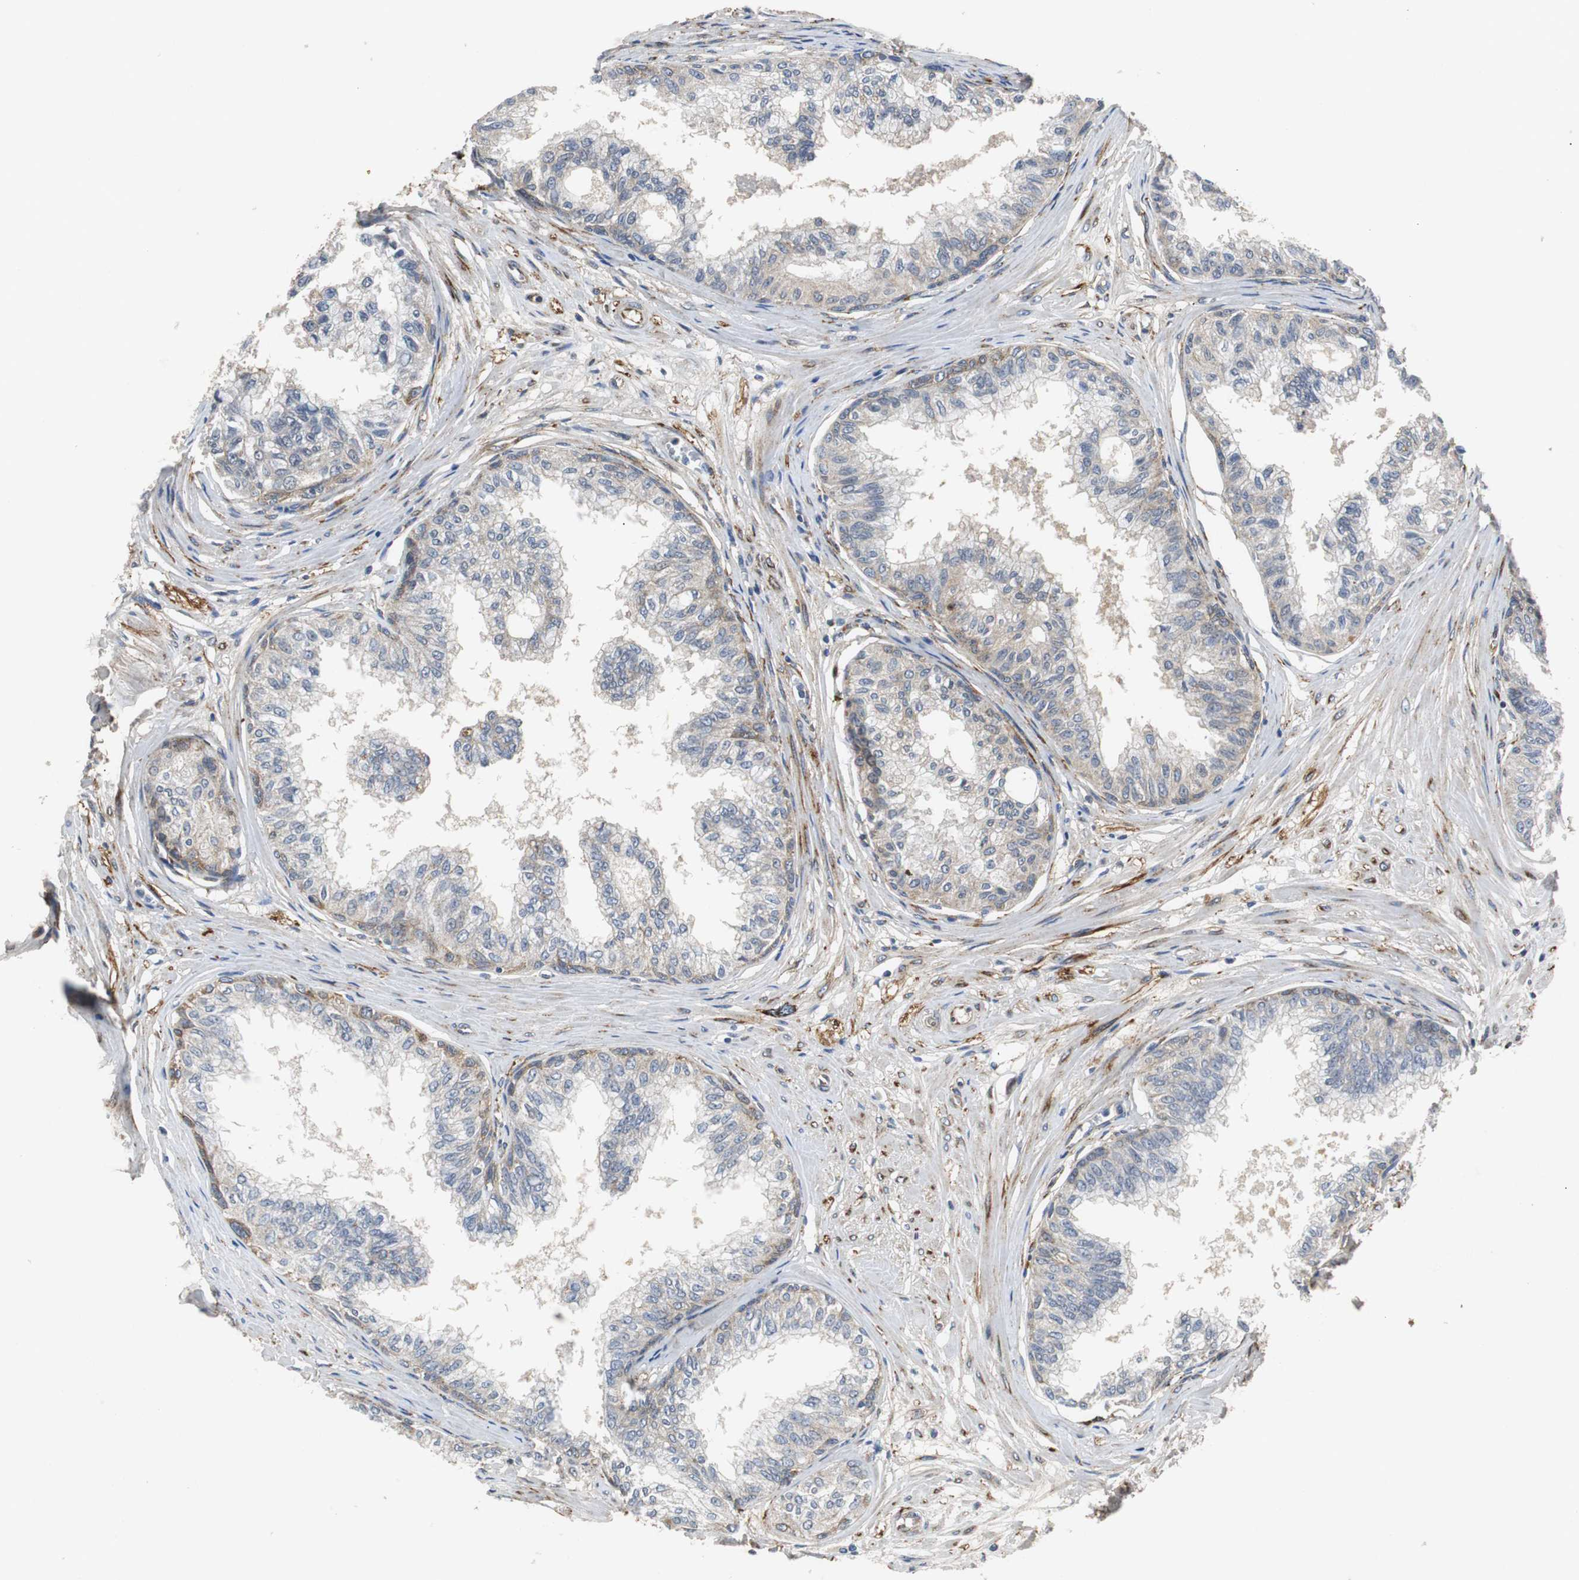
{"staining": {"intensity": "weak", "quantity": ">75%", "location": "cytoplasmic/membranous"}, "tissue": "prostate", "cell_type": "Glandular cells", "image_type": "normal", "snomed": [{"axis": "morphology", "description": "Normal tissue, NOS"}, {"axis": "topography", "description": "Prostate"}, {"axis": "topography", "description": "Seminal veicle"}], "caption": "This image reveals IHC staining of benign human prostate, with low weak cytoplasmic/membranous positivity in about >75% of glandular cells.", "gene": "ISCU", "patient": {"sex": "male", "age": 60}}